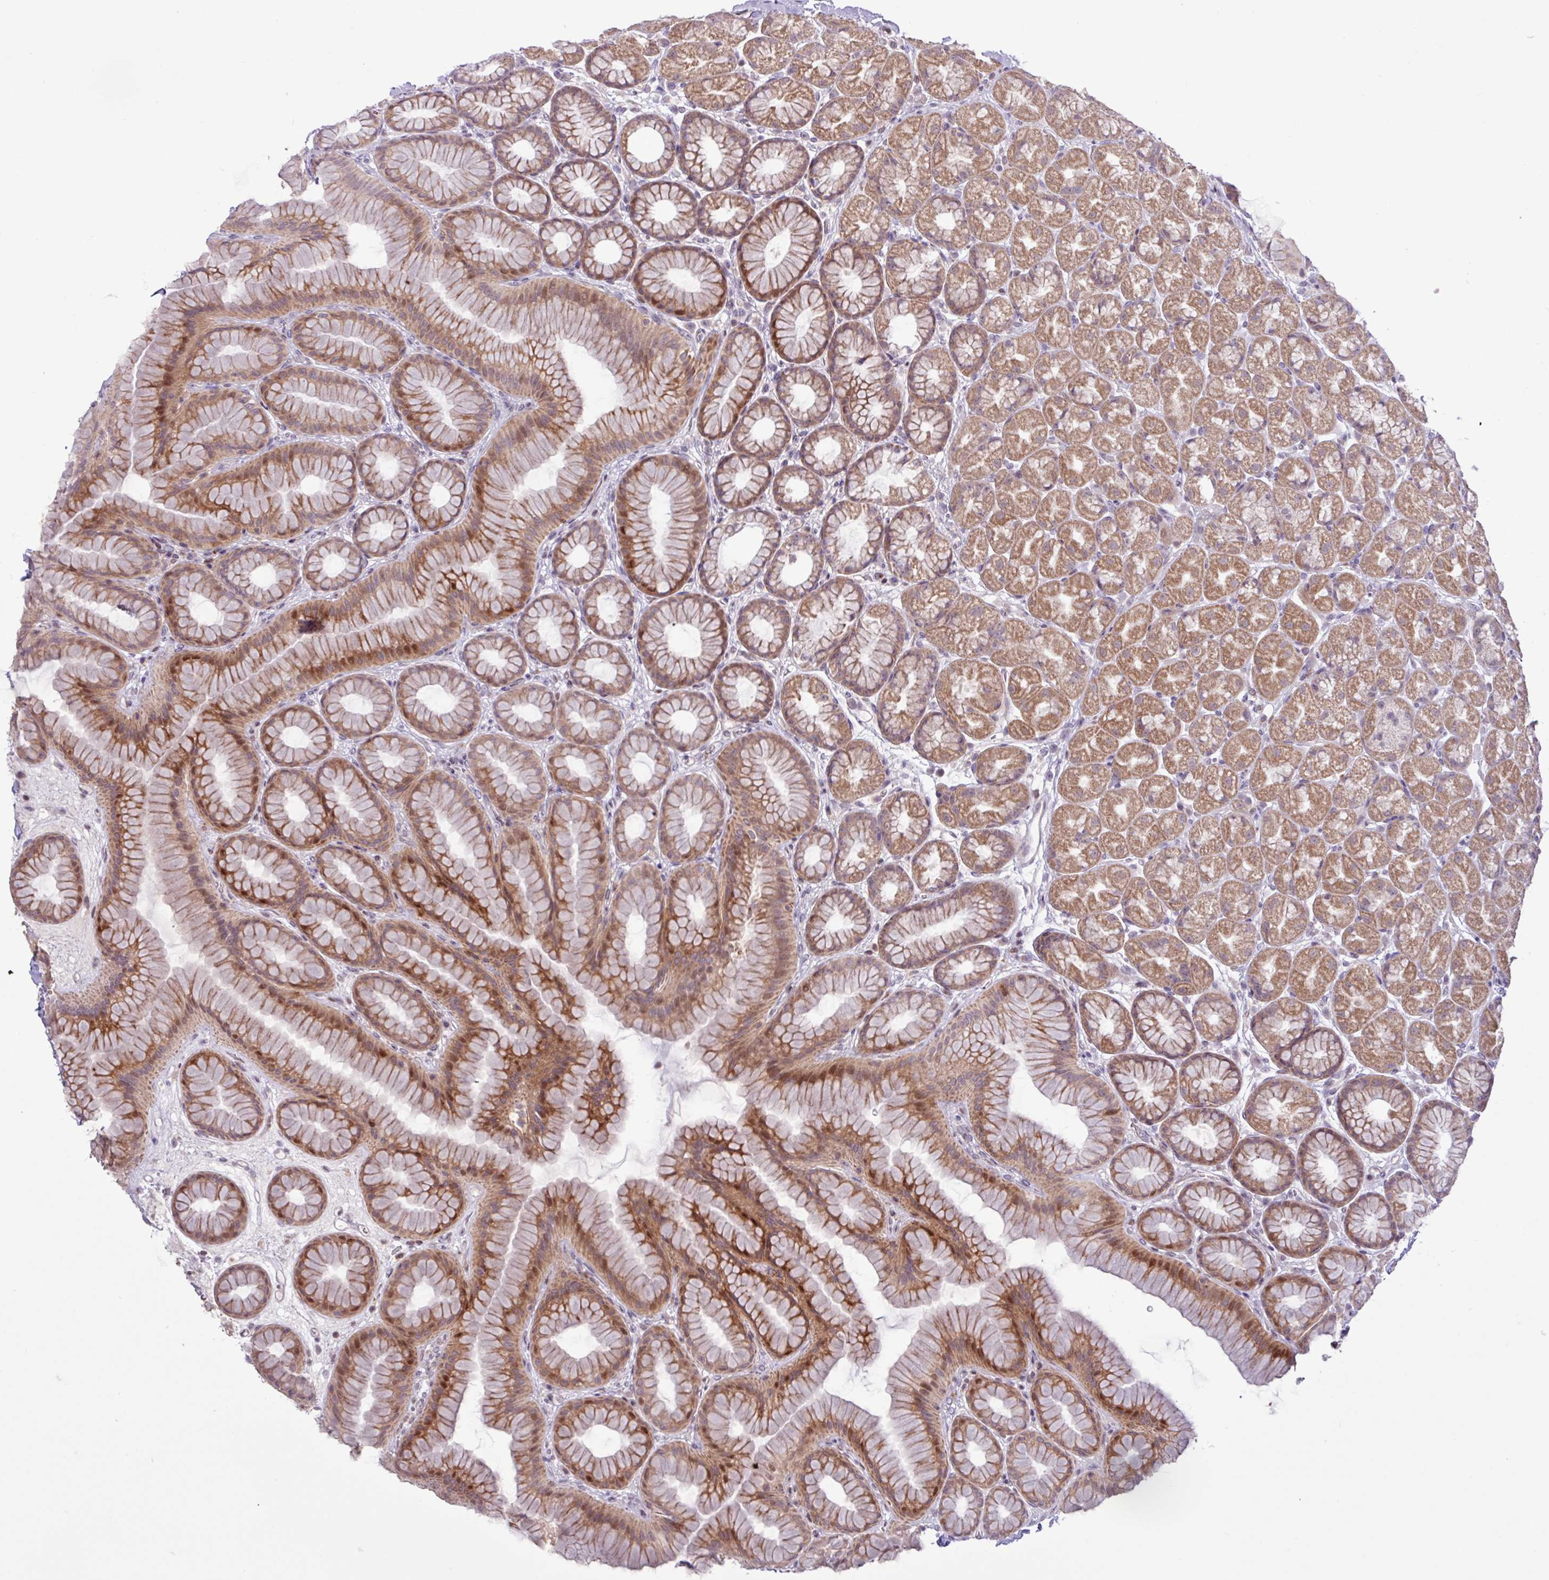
{"staining": {"intensity": "moderate", "quantity": ">75%", "location": "cytoplasmic/membranous,nuclear"}, "tissue": "stomach", "cell_type": "Glandular cells", "image_type": "normal", "snomed": [{"axis": "morphology", "description": "Normal tissue, NOS"}, {"axis": "topography", "description": "Stomach, lower"}], "caption": "Protein staining of normal stomach shows moderate cytoplasmic/membranous,nuclear positivity in about >75% of glandular cells. The protein of interest is shown in brown color, while the nuclei are stained blue.", "gene": "RTL3", "patient": {"sex": "male", "age": 67}}